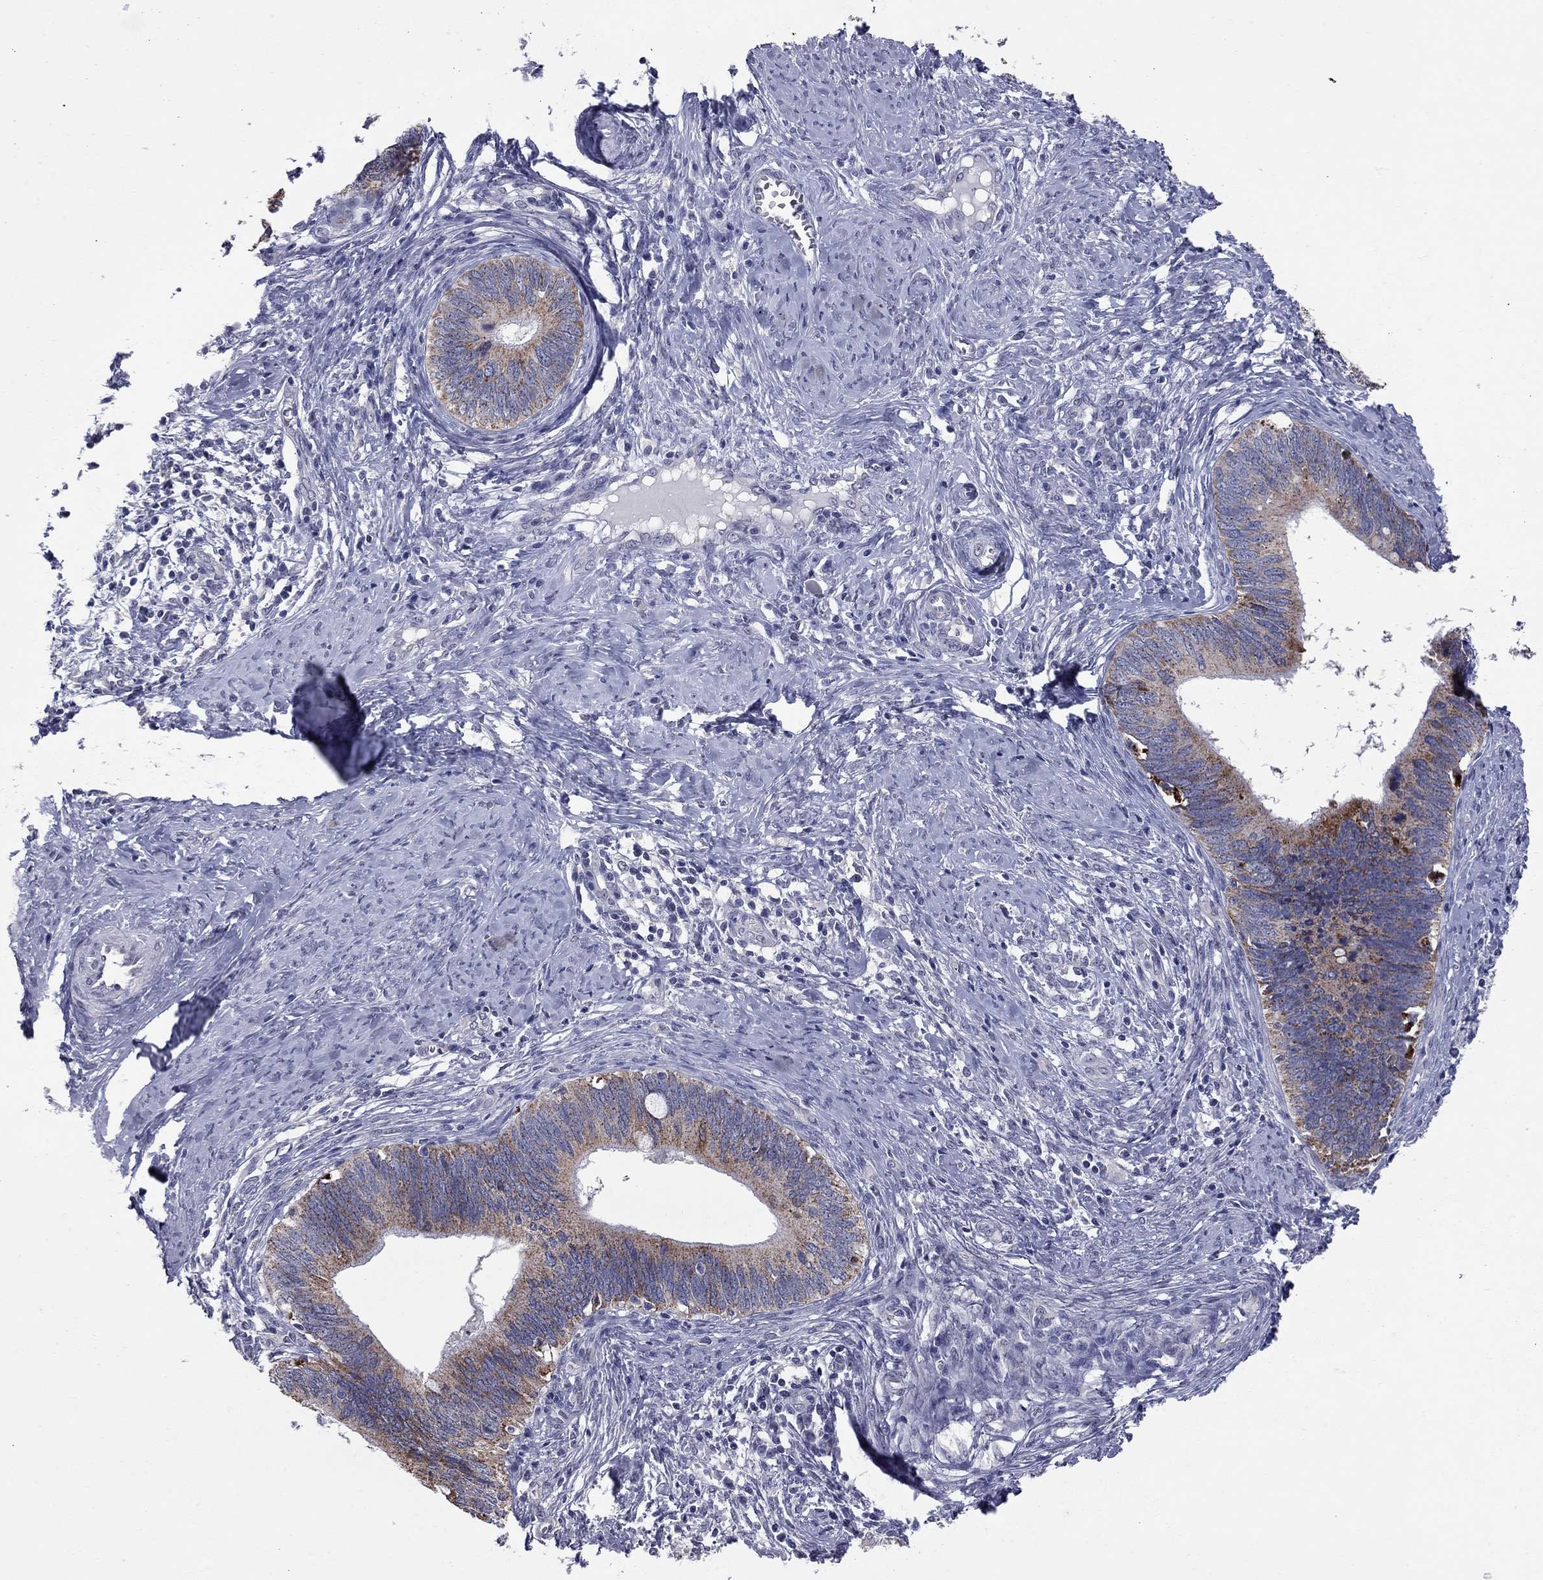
{"staining": {"intensity": "moderate", "quantity": ">75%", "location": "cytoplasmic/membranous"}, "tissue": "cervical cancer", "cell_type": "Tumor cells", "image_type": "cancer", "snomed": [{"axis": "morphology", "description": "Adenocarcinoma, NOS"}, {"axis": "topography", "description": "Cervix"}], "caption": "Protein expression analysis of human adenocarcinoma (cervical) reveals moderate cytoplasmic/membranous expression in about >75% of tumor cells.", "gene": "SHOC2", "patient": {"sex": "female", "age": 42}}